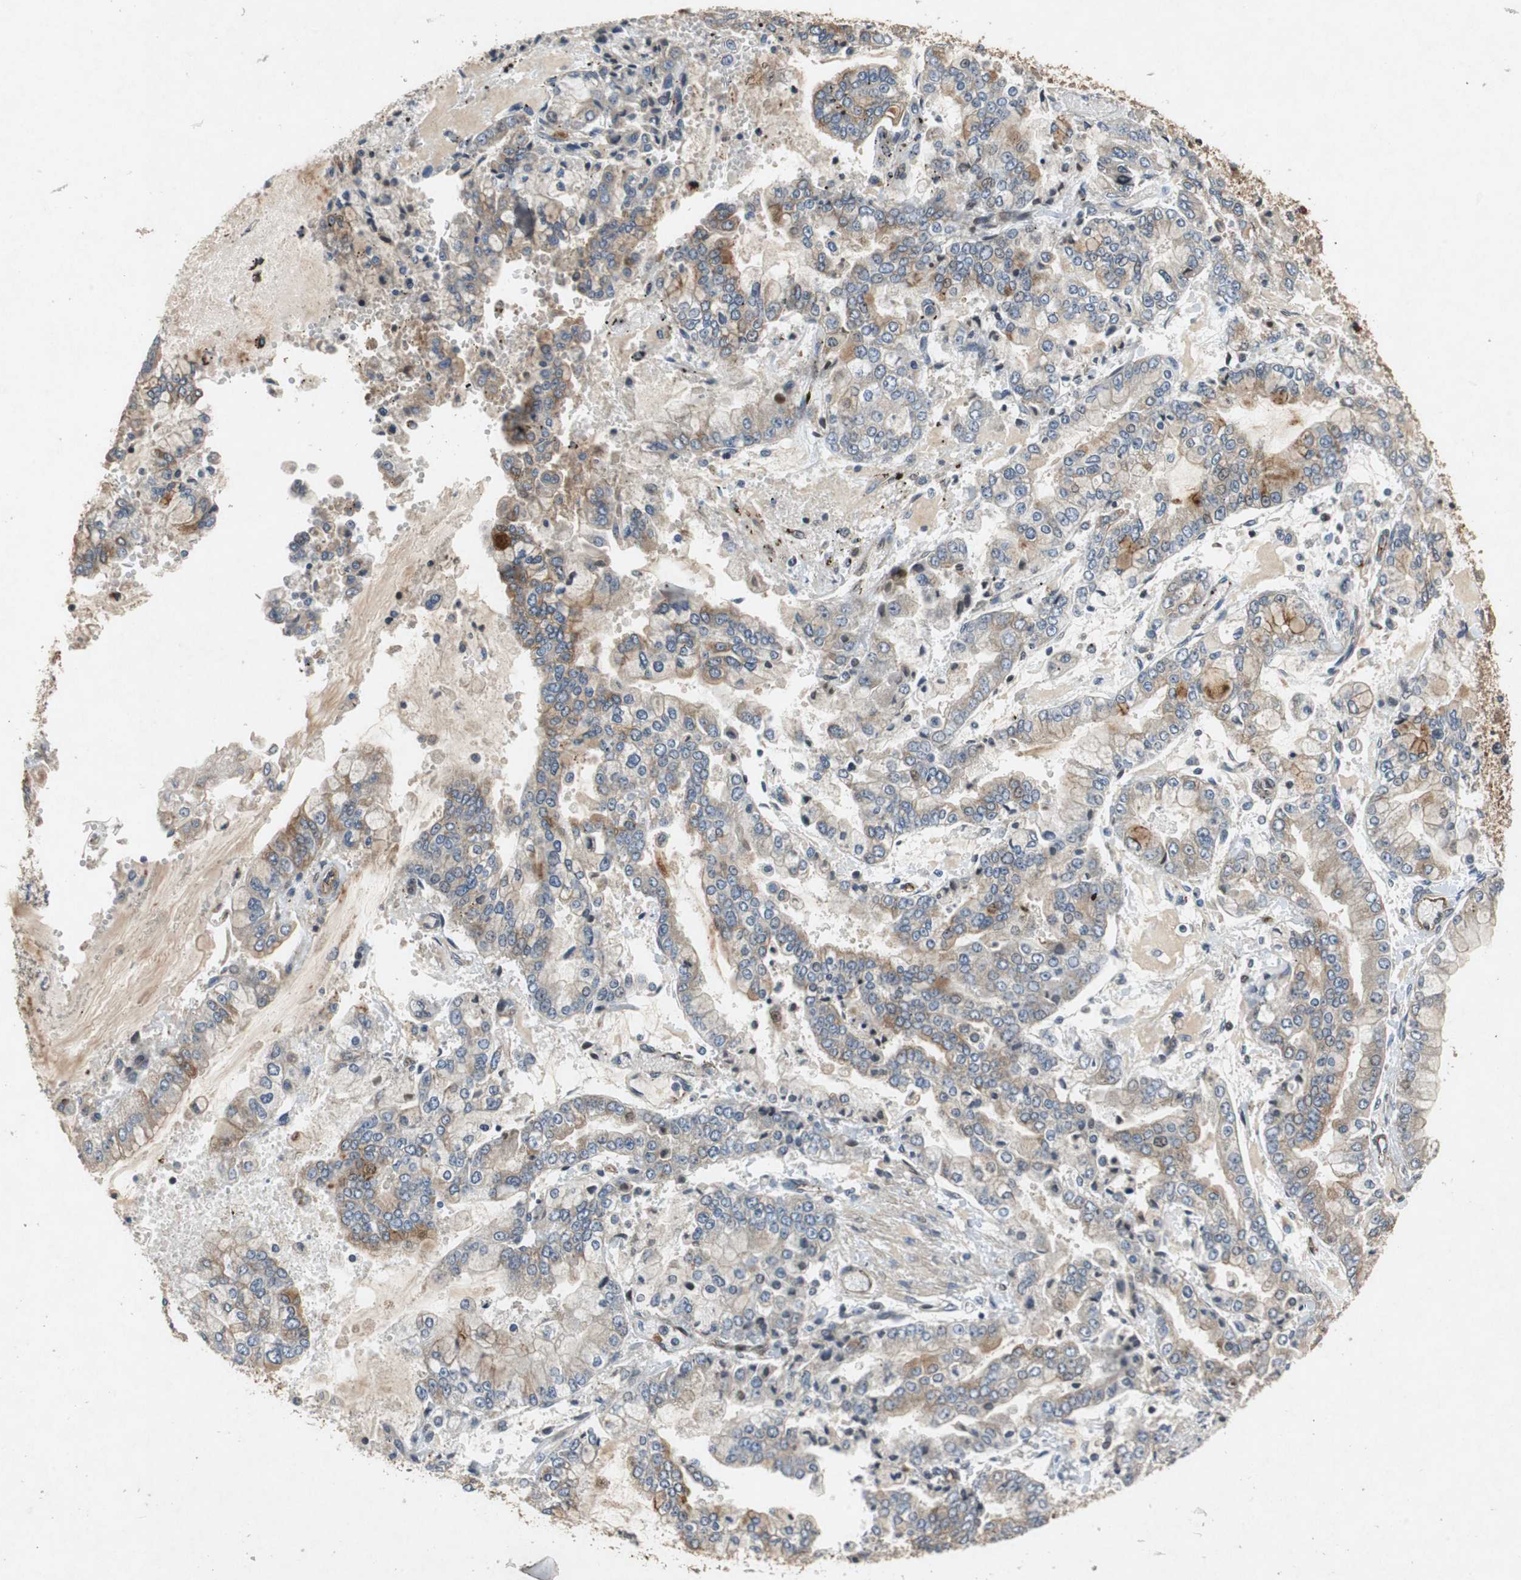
{"staining": {"intensity": "weak", "quantity": "<25%", "location": "cytoplasmic/membranous"}, "tissue": "stomach cancer", "cell_type": "Tumor cells", "image_type": "cancer", "snomed": [{"axis": "morphology", "description": "Adenocarcinoma, NOS"}, {"axis": "topography", "description": "Stomach"}], "caption": "Immunohistochemical staining of stomach cancer reveals no significant positivity in tumor cells.", "gene": "TUBA4A", "patient": {"sex": "male", "age": 76}}